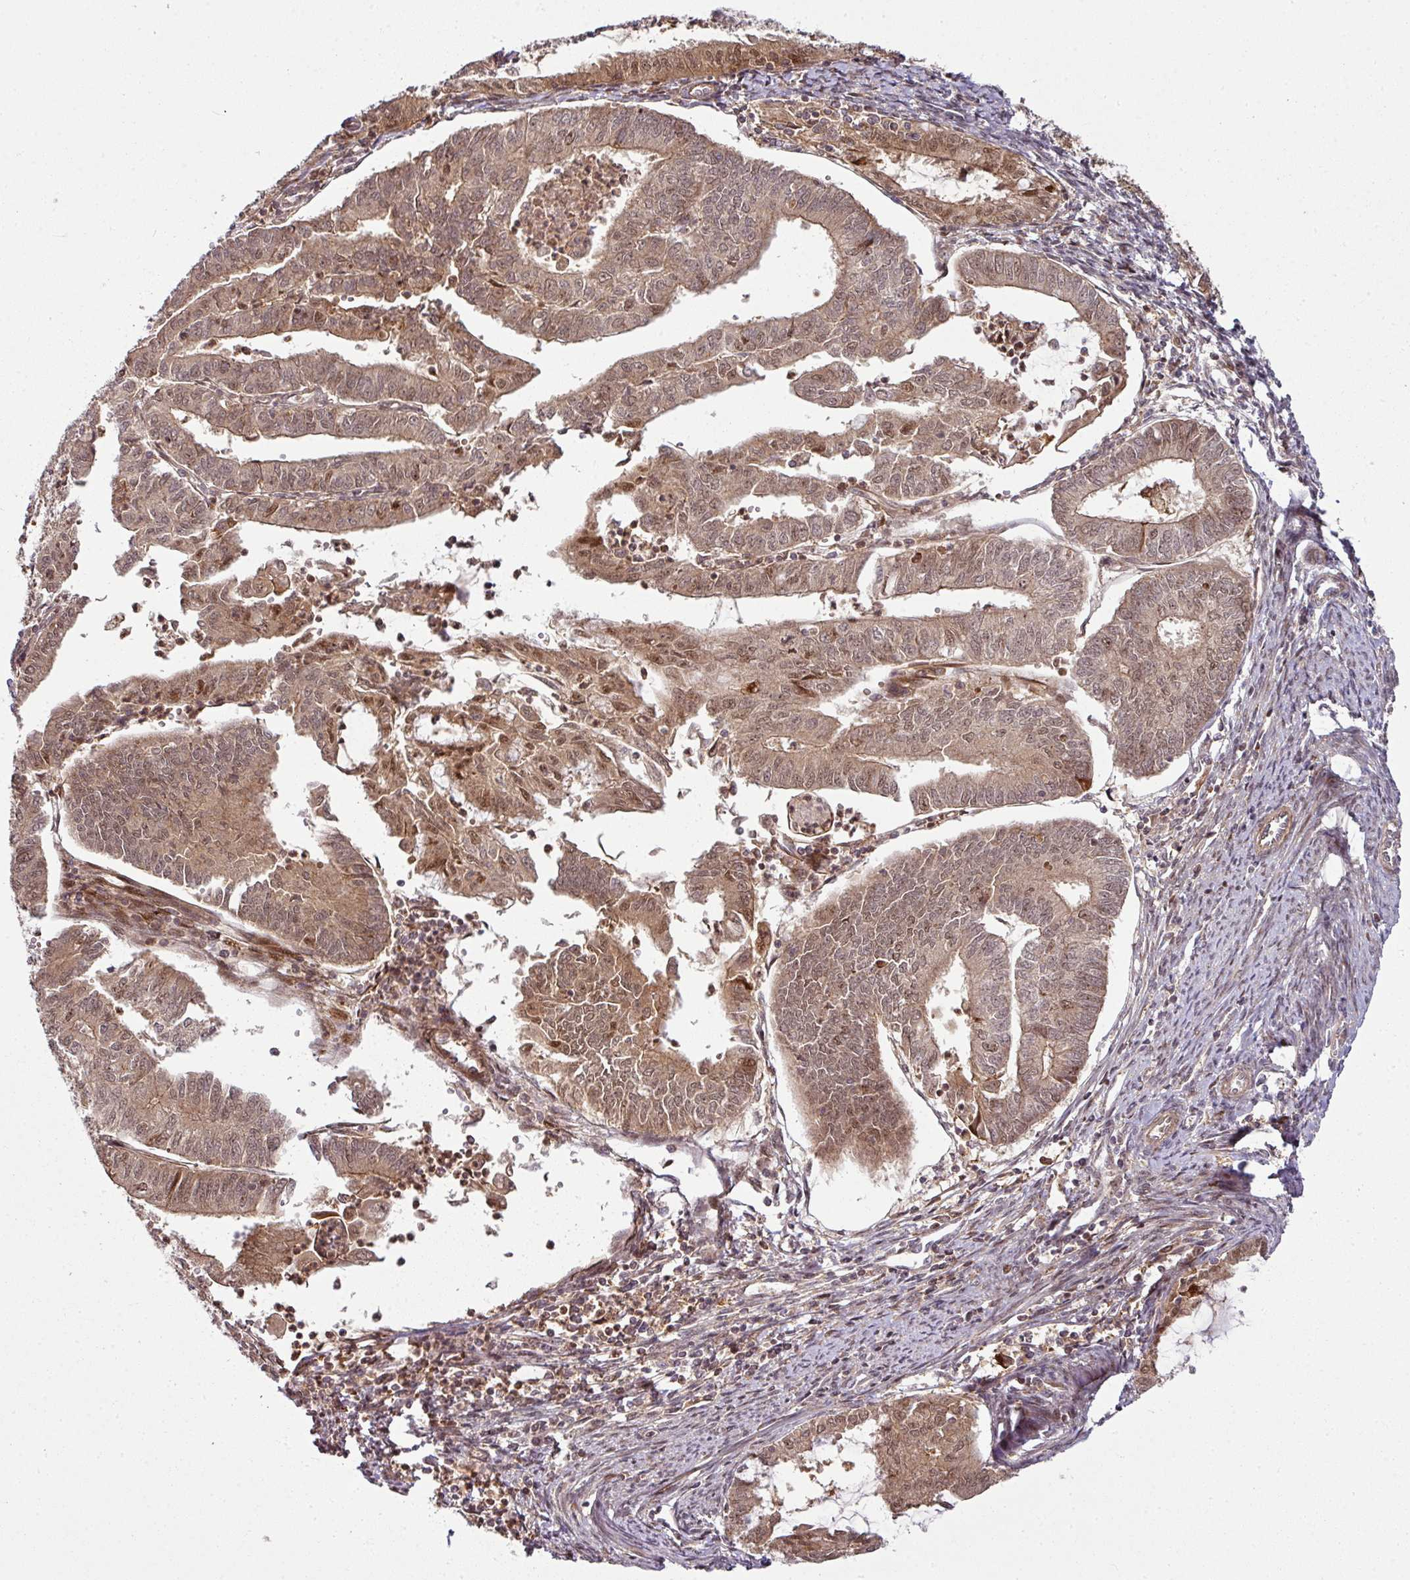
{"staining": {"intensity": "moderate", "quantity": ">75%", "location": "cytoplasmic/membranous,nuclear"}, "tissue": "endometrial cancer", "cell_type": "Tumor cells", "image_type": "cancer", "snomed": [{"axis": "morphology", "description": "Adenocarcinoma, NOS"}, {"axis": "topography", "description": "Endometrium"}], "caption": "Immunohistochemistry (DAB) staining of human adenocarcinoma (endometrial) displays moderate cytoplasmic/membranous and nuclear protein expression in approximately >75% of tumor cells.", "gene": "ATAT1", "patient": {"sex": "female", "age": 70}}